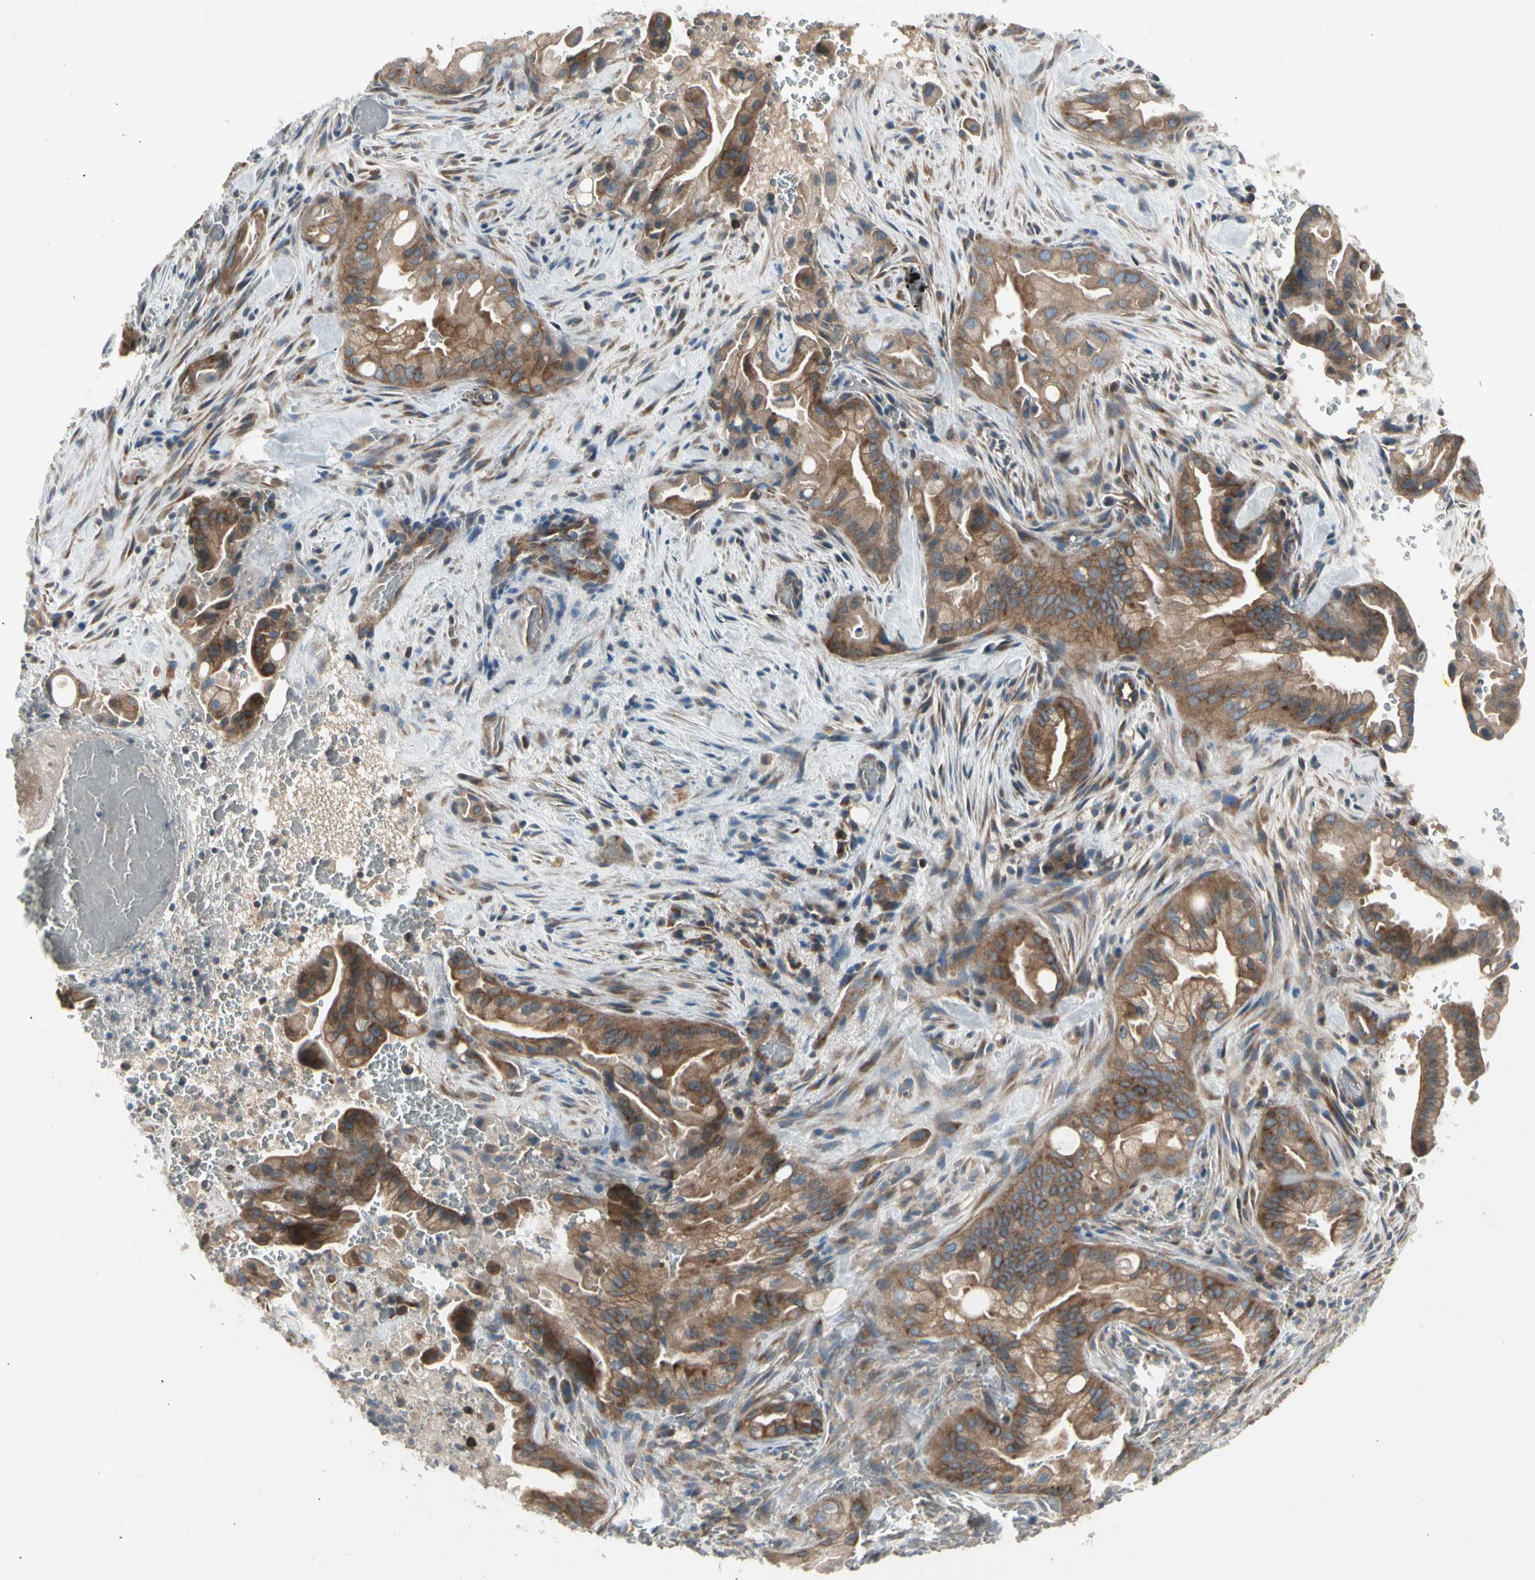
{"staining": {"intensity": "moderate", "quantity": ">75%", "location": "cytoplasmic/membranous"}, "tissue": "liver cancer", "cell_type": "Tumor cells", "image_type": "cancer", "snomed": [{"axis": "morphology", "description": "Cholangiocarcinoma"}, {"axis": "topography", "description": "Liver"}], "caption": "A high-resolution image shows IHC staining of cholangiocarcinoma (liver), which demonstrates moderate cytoplasmic/membranous positivity in about >75% of tumor cells. Using DAB (3,3'-diaminobenzidine) (brown) and hematoxylin (blue) stains, captured at high magnification using brightfield microscopy.", "gene": "PANK2", "patient": {"sex": "female", "age": 68}}